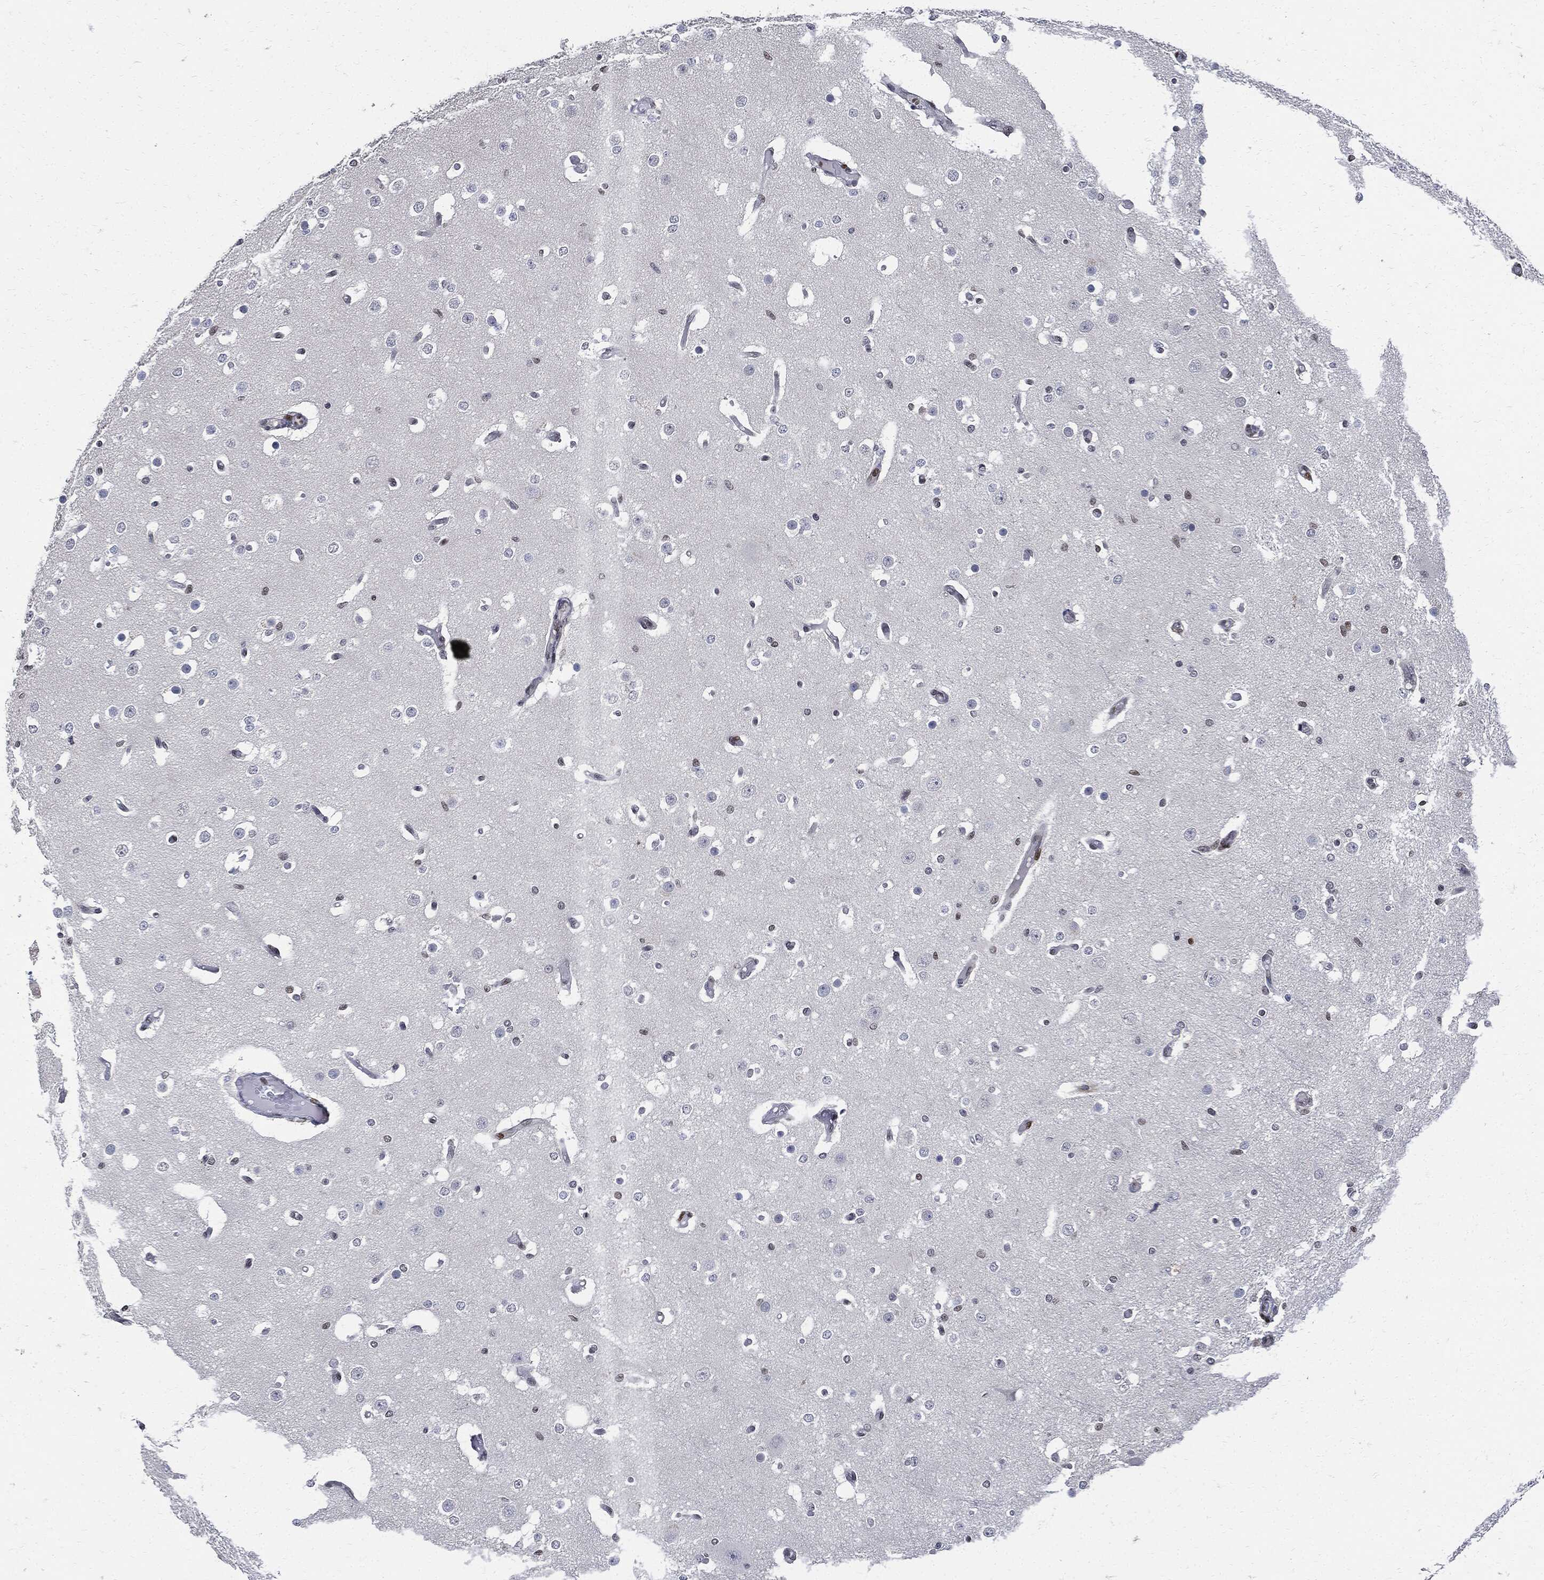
{"staining": {"intensity": "negative", "quantity": "none", "location": "none"}, "tissue": "cerebral cortex", "cell_type": "Endothelial cells", "image_type": "normal", "snomed": [{"axis": "morphology", "description": "Normal tissue, NOS"}, {"axis": "morphology", "description": "Inflammation, NOS"}, {"axis": "topography", "description": "Cerebral cortex"}], "caption": "This is an immunohistochemistry (IHC) photomicrograph of benign human cerebral cortex. There is no staining in endothelial cells.", "gene": "PCNA", "patient": {"sex": "male", "age": 6}}